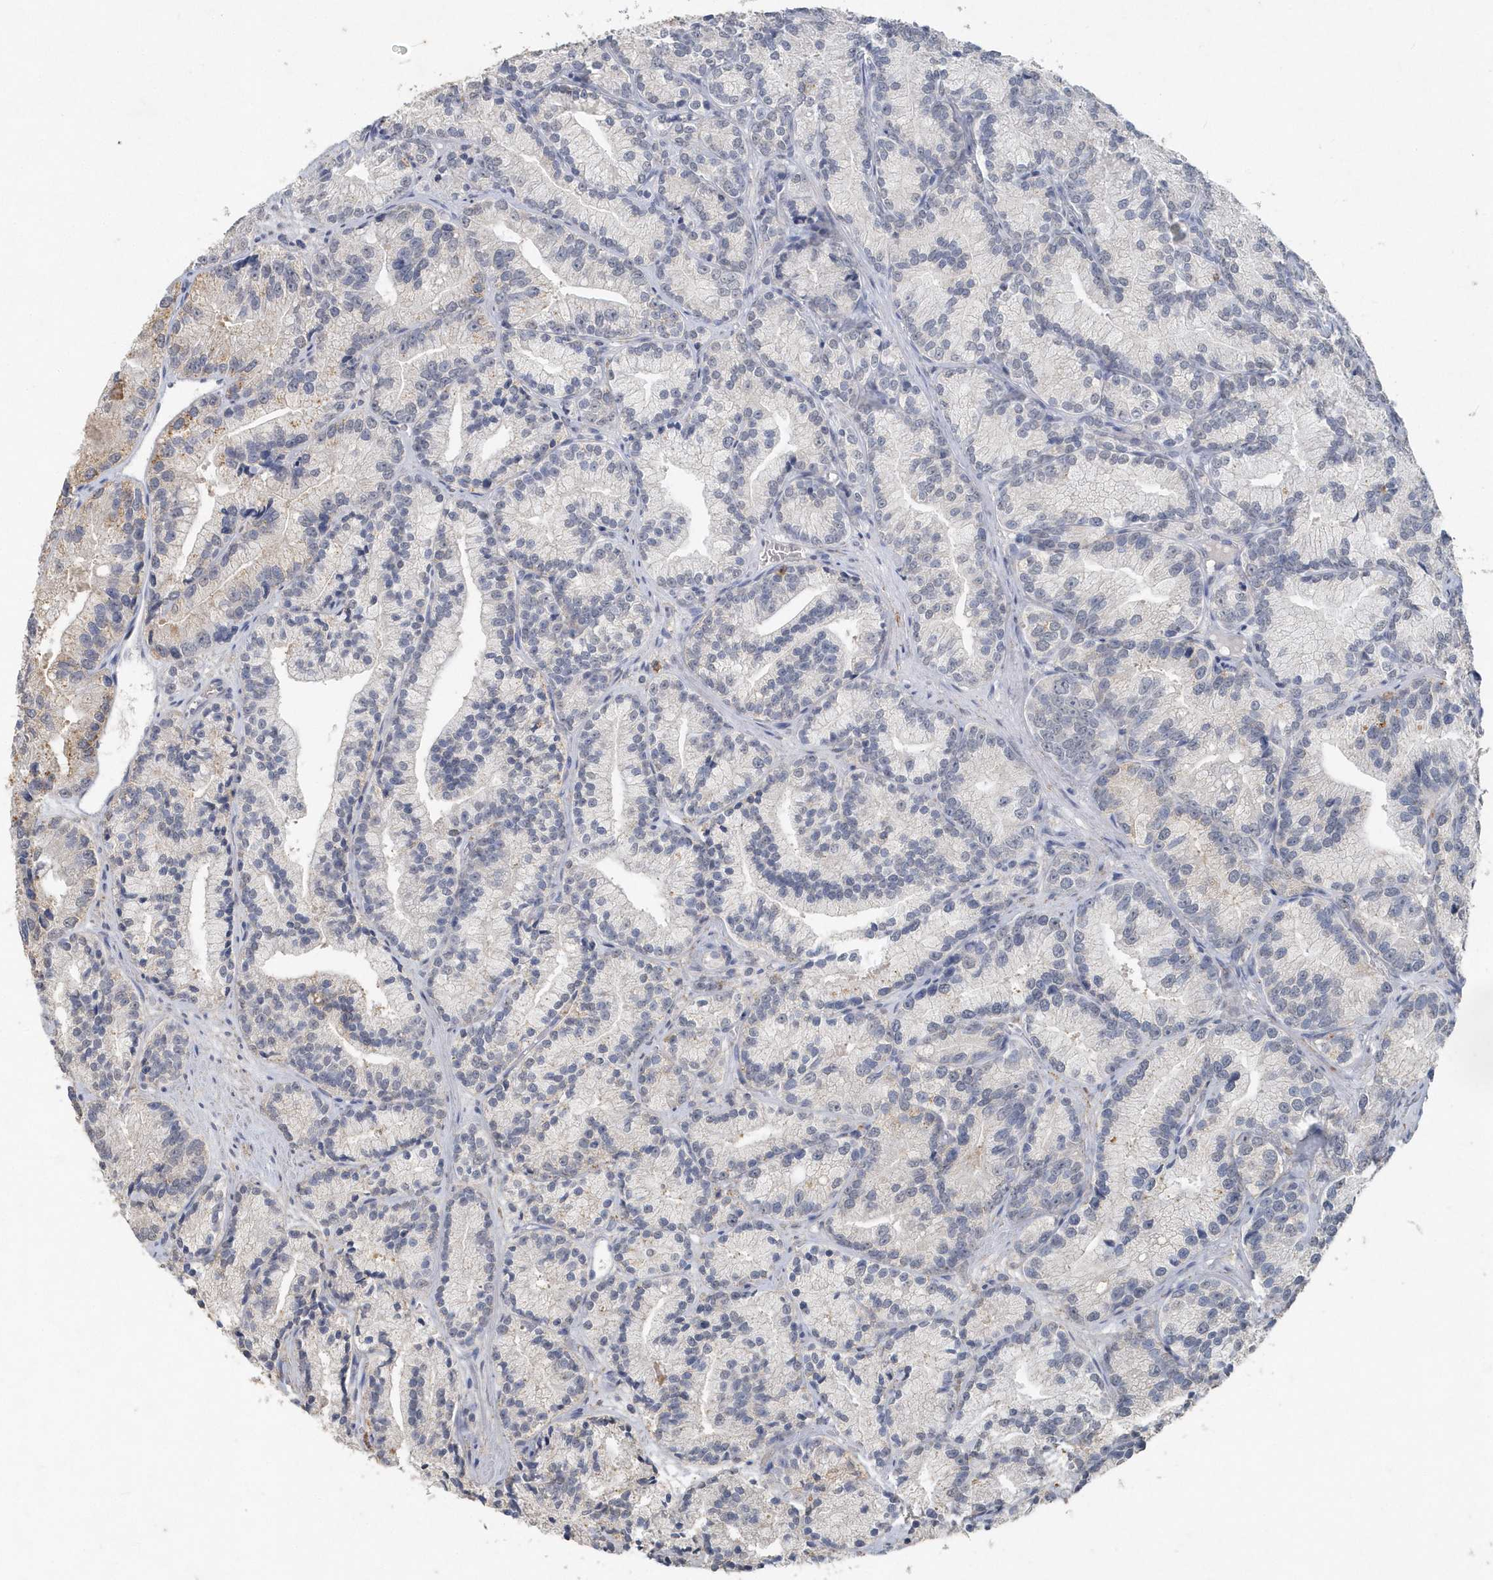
{"staining": {"intensity": "negative", "quantity": "none", "location": "none"}, "tissue": "prostate cancer", "cell_type": "Tumor cells", "image_type": "cancer", "snomed": [{"axis": "morphology", "description": "Adenocarcinoma, Low grade"}, {"axis": "topography", "description": "Prostate"}], "caption": "A high-resolution photomicrograph shows immunohistochemistry staining of prostate cancer (adenocarcinoma (low-grade)), which demonstrates no significant positivity in tumor cells.", "gene": "PDCD1", "patient": {"sex": "male", "age": 89}}